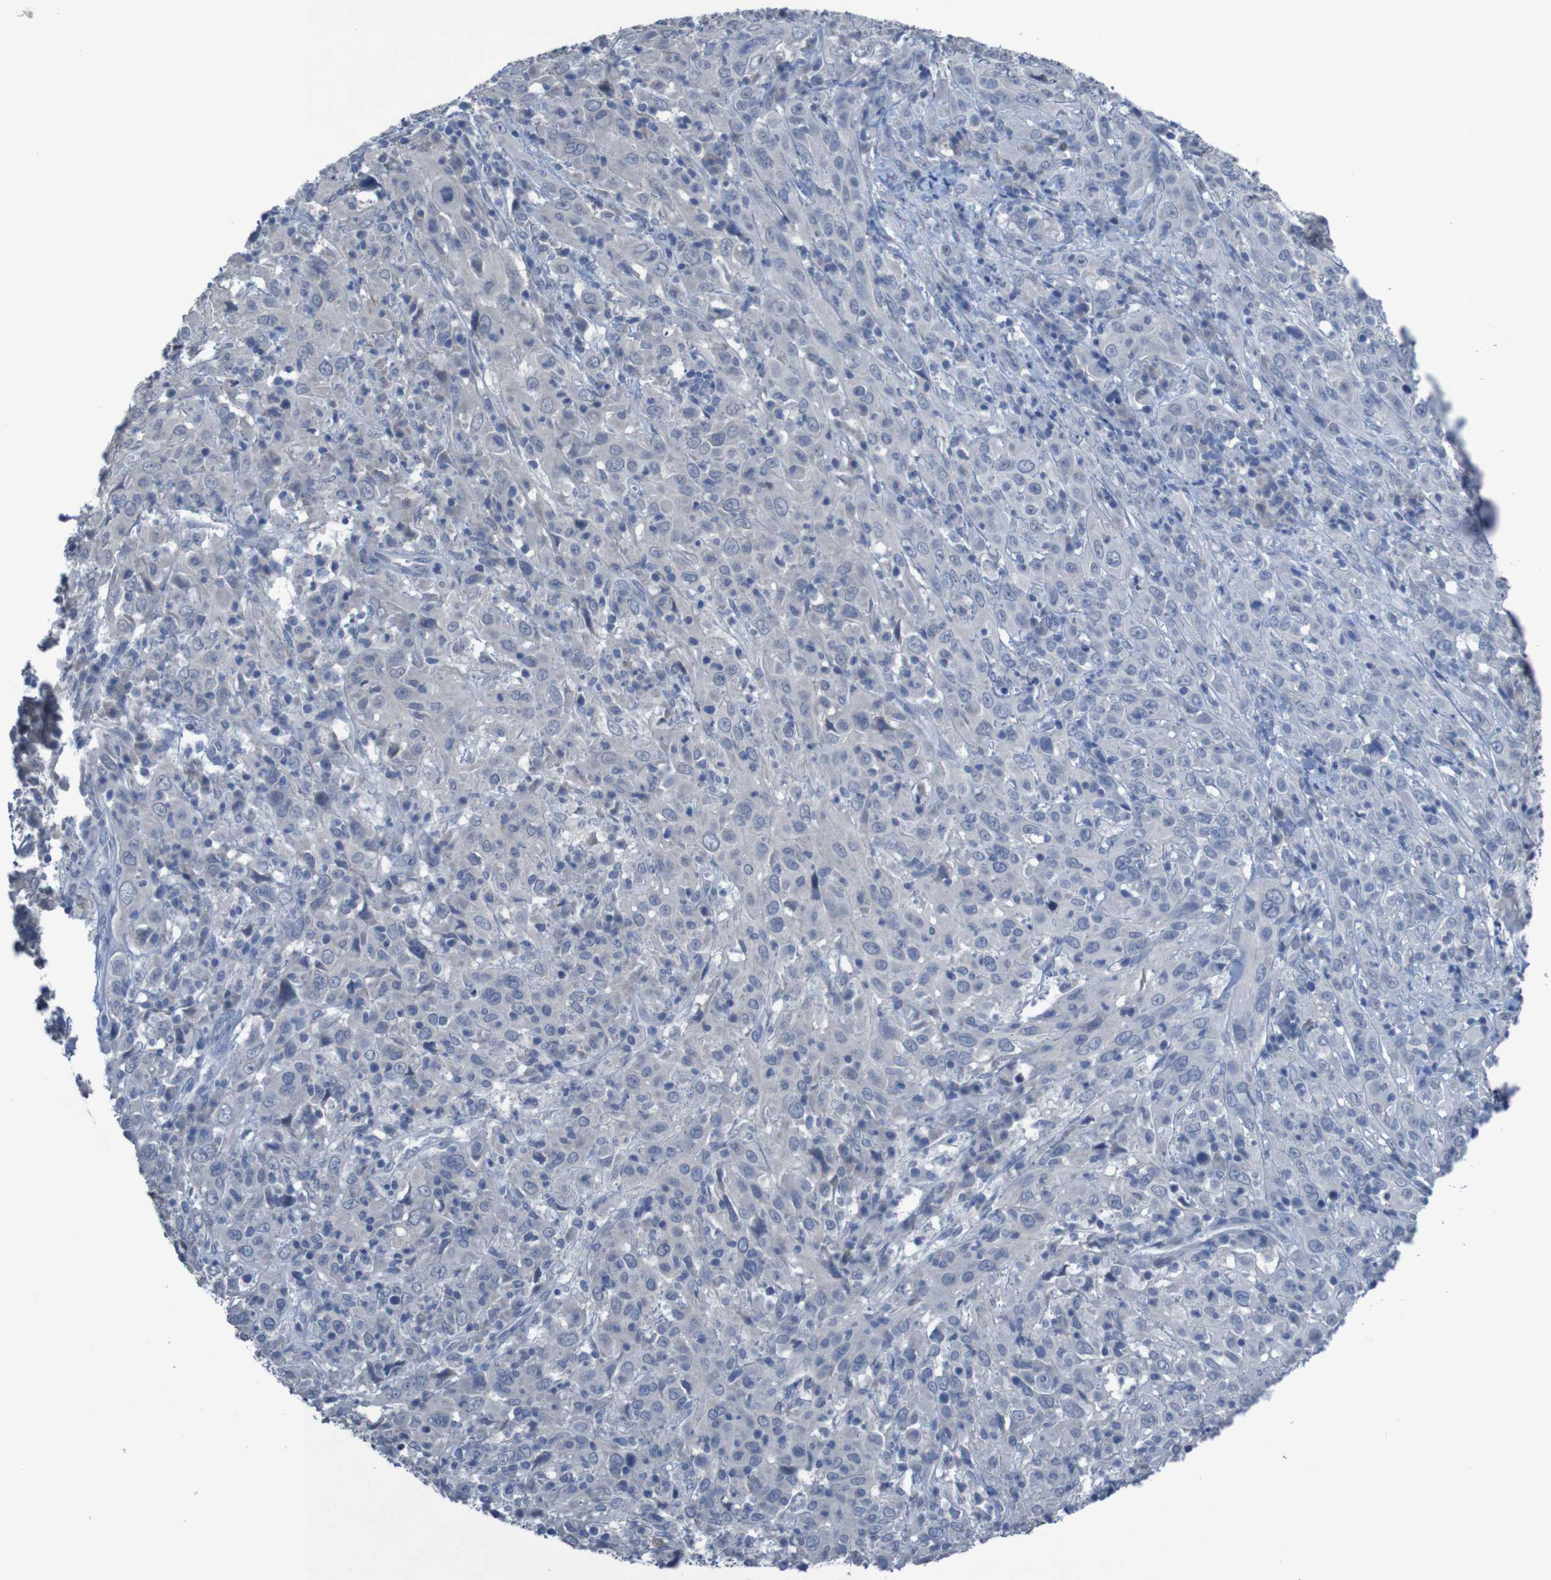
{"staining": {"intensity": "negative", "quantity": "none", "location": "none"}, "tissue": "cervical cancer", "cell_type": "Tumor cells", "image_type": "cancer", "snomed": [{"axis": "morphology", "description": "Squamous cell carcinoma, NOS"}, {"axis": "topography", "description": "Cervix"}], "caption": "Tumor cells are negative for protein expression in human cervical cancer.", "gene": "CLDN18", "patient": {"sex": "female", "age": 46}}